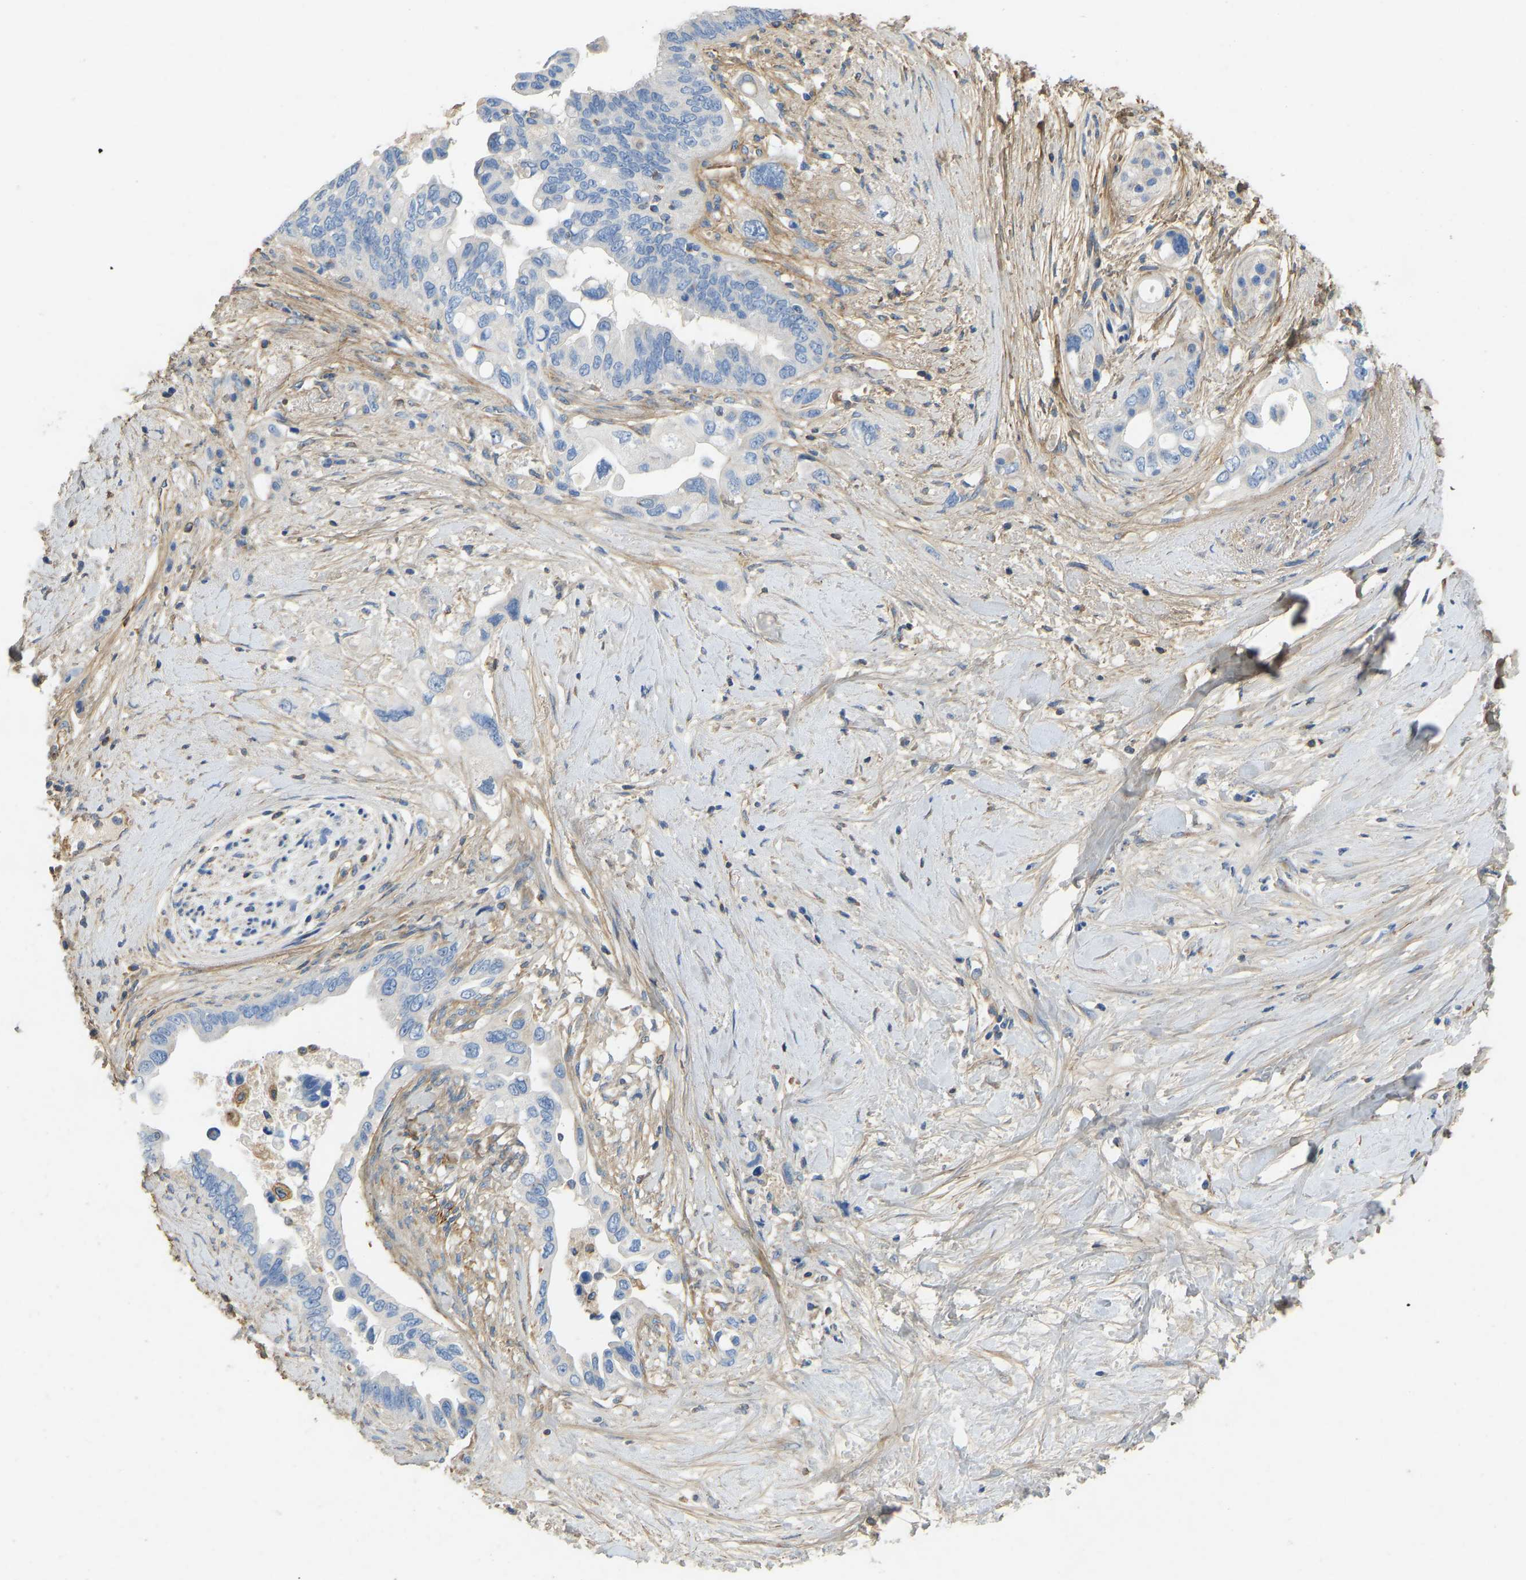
{"staining": {"intensity": "negative", "quantity": "none", "location": "none"}, "tissue": "pancreatic cancer", "cell_type": "Tumor cells", "image_type": "cancer", "snomed": [{"axis": "morphology", "description": "Adenocarcinoma, NOS"}, {"axis": "topography", "description": "Pancreas"}], "caption": "The image displays no significant positivity in tumor cells of adenocarcinoma (pancreatic).", "gene": "TECTA", "patient": {"sex": "female", "age": 56}}